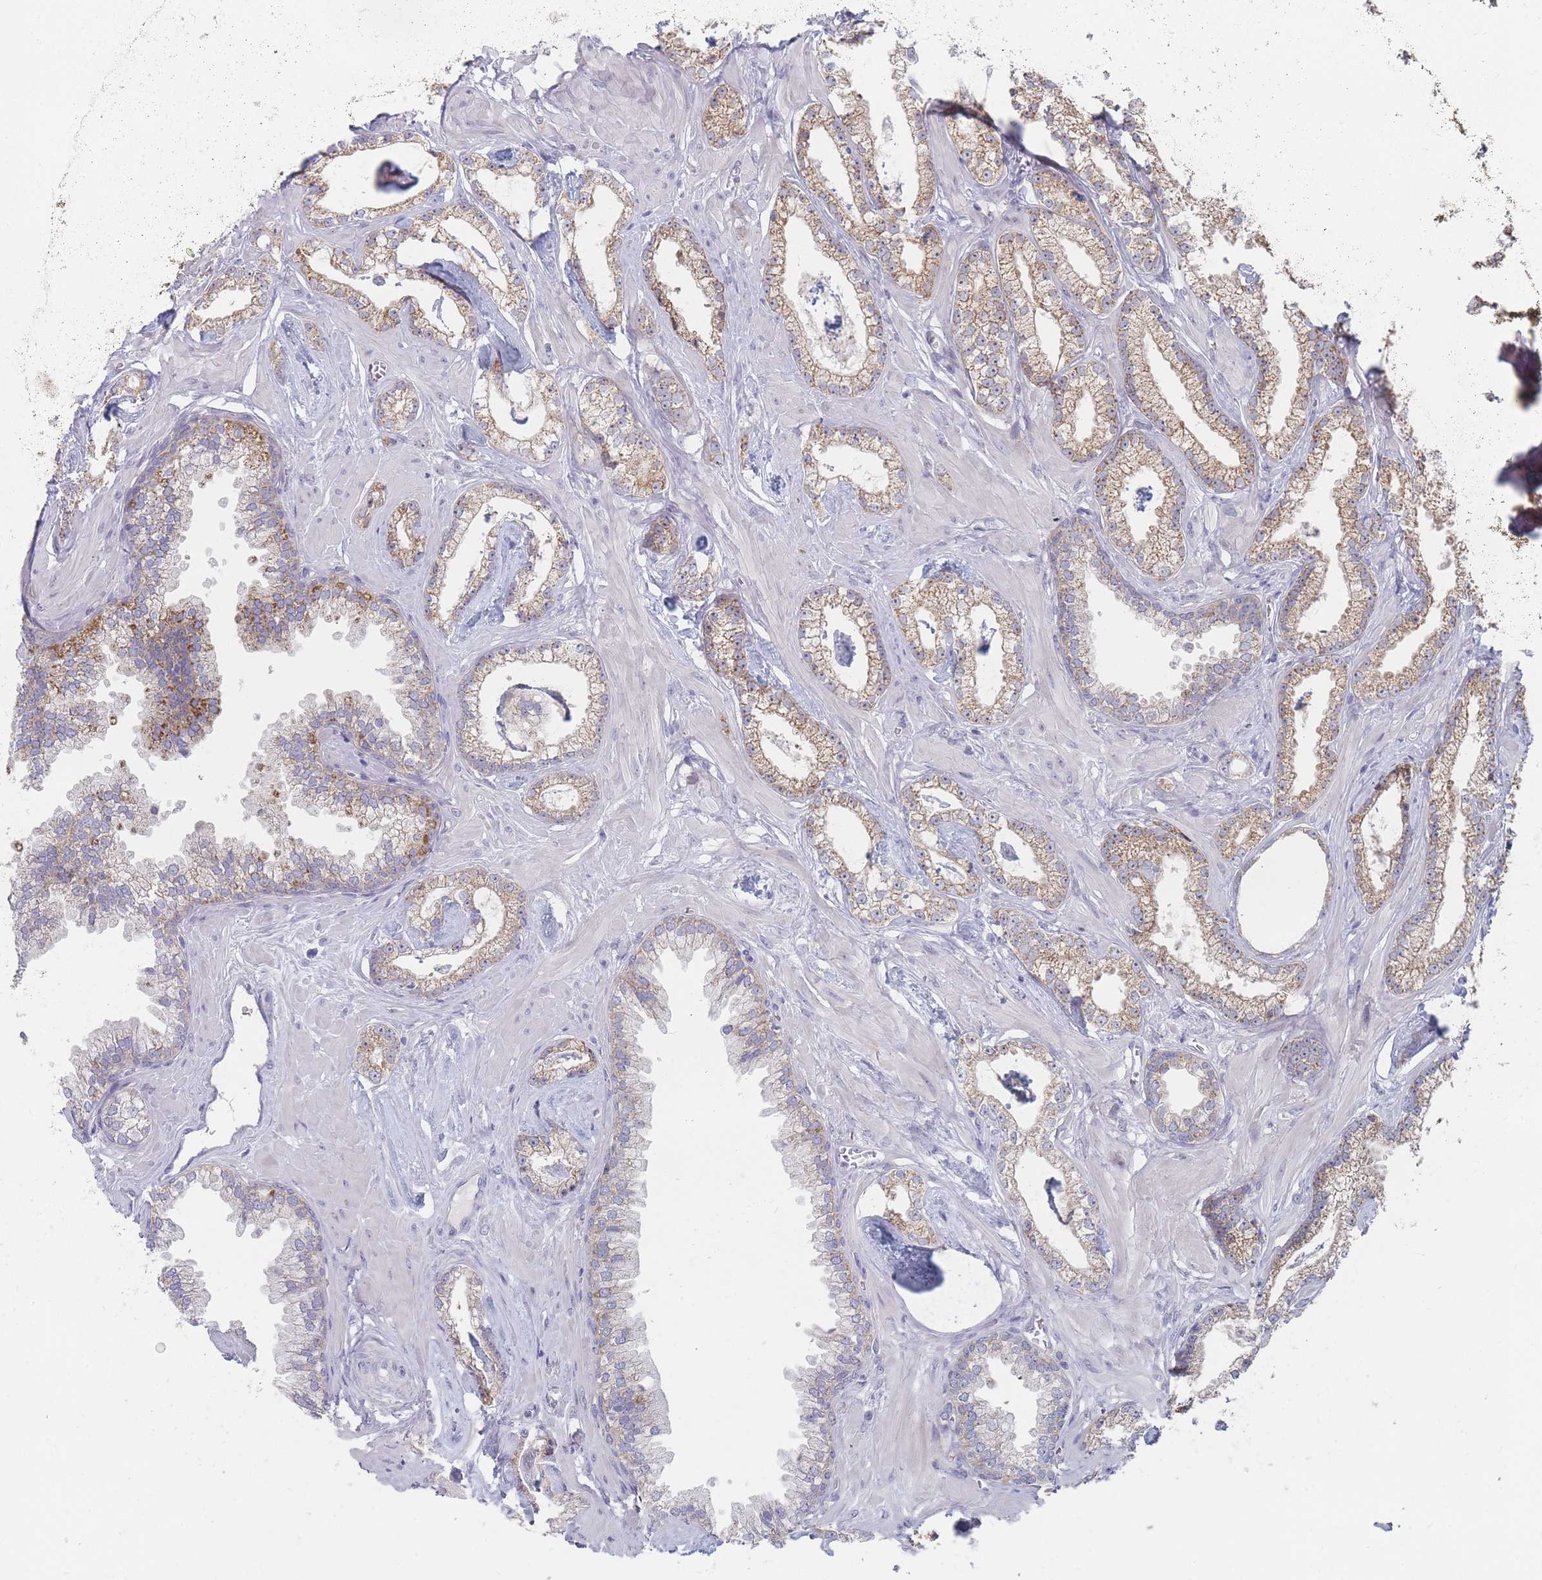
{"staining": {"intensity": "moderate", "quantity": "25%-75%", "location": "cytoplasmic/membranous"}, "tissue": "prostate cancer", "cell_type": "Tumor cells", "image_type": "cancer", "snomed": [{"axis": "morphology", "description": "Adenocarcinoma, Low grade"}, {"axis": "topography", "description": "Prostate"}], "caption": "An IHC micrograph of tumor tissue is shown. Protein staining in brown labels moderate cytoplasmic/membranous positivity in prostate low-grade adenocarcinoma within tumor cells.", "gene": "RNF8", "patient": {"sex": "male", "age": 60}}